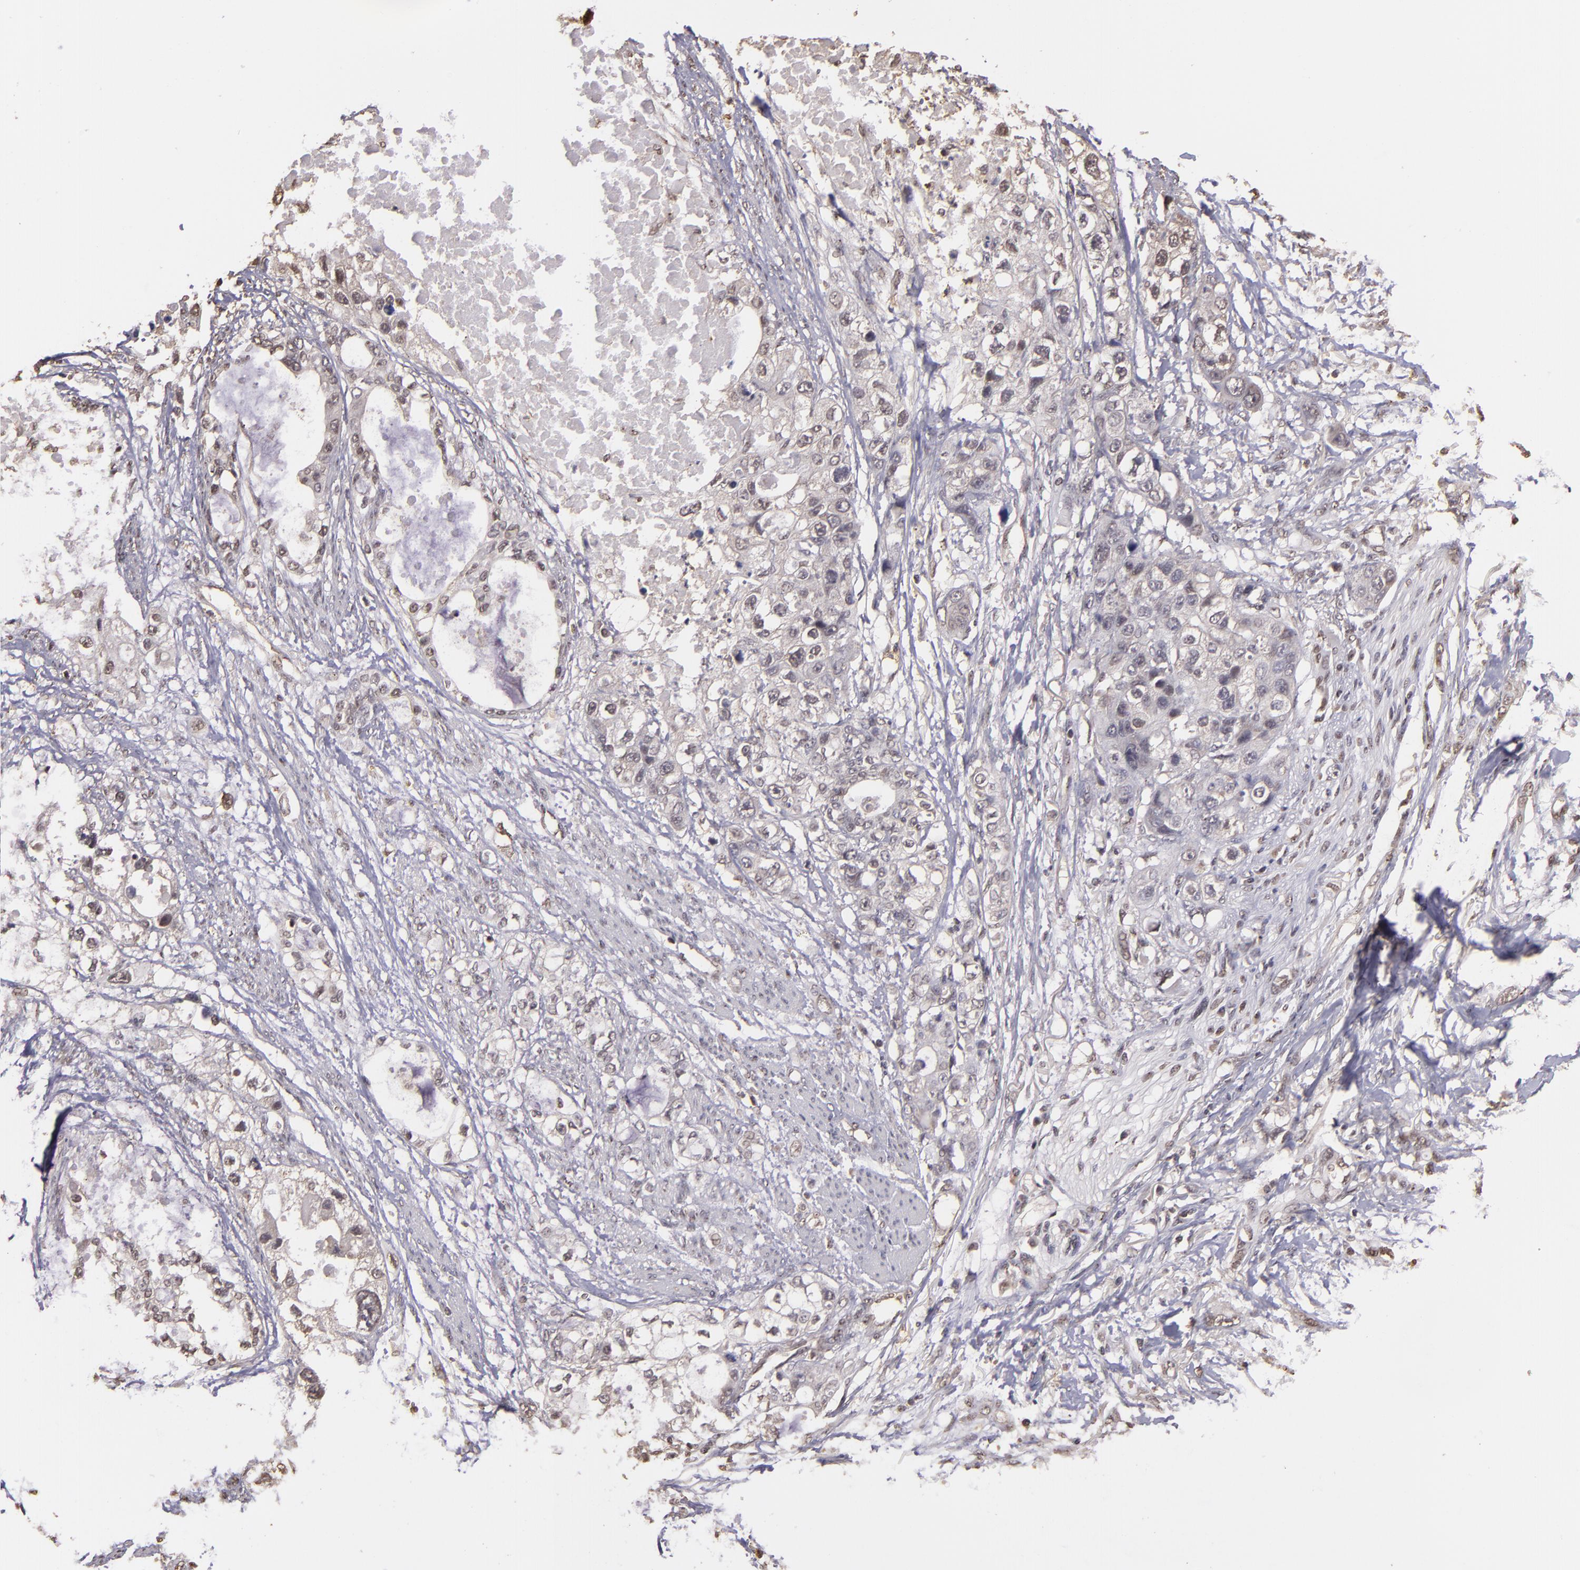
{"staining": {"intensity": "weak", "quantity": "<25%", "location": "nuclear"}, "tissue": "stomach cancer", "cell_type": "Tumor cells", "image_type": "cancer", "snomed": [{"axis": "morphology", "description": "Adenocarcinoma, NOS"}, {"axis": "topography", "description": "Stomach, upper"}], "caption": "Immunohistochemistry of stomach cancer exhibits no positivity in tumor cells. (DAB IHC visualized using brightfield microscopy, high magnification).", "gene": "ARPC2", "patient": {"sex": "female", "age": 52}}